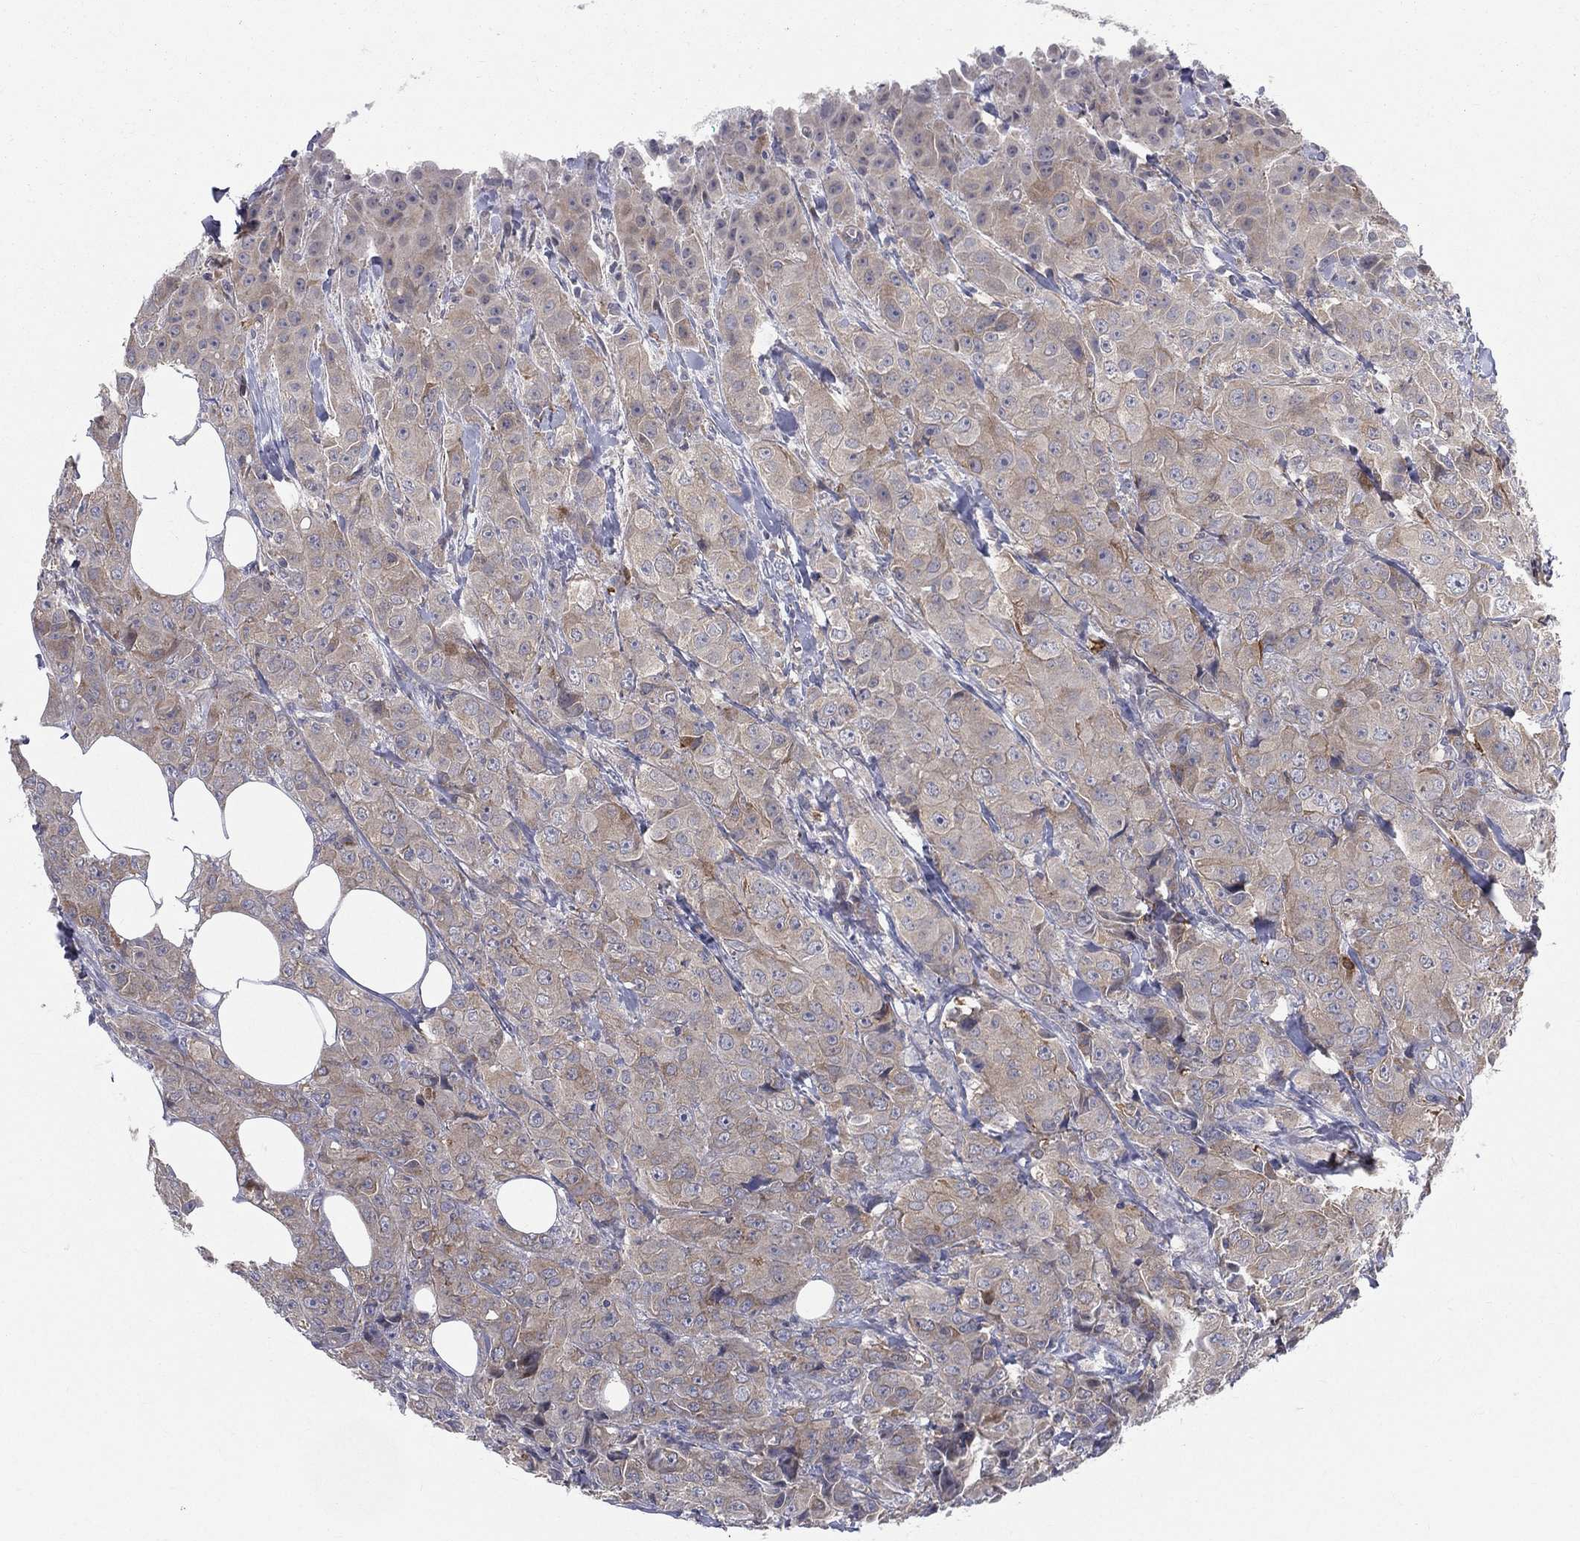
{"staining": {"intensity": "weak", "quantity": "25%-75%", "location": "cytoplasmic/membranous"}, "tissue": "breast cancer", "cell_type": "Tumor cells", "image_type": "cancer", "snomed": [{"axis": "morphology", "description": "Duct carcinoma"}, {"axis": "topography", "description": "Breast"}], "caption": "A high-resolution histopathology image shows immunohistochemistry staining of breast cancer, which demonstrates weak cytoplasmic/membranous staining in about 25%-75% of tumor cells.", "gene": "POMZP3", "patient": {"sex": "female", "age": 43}}